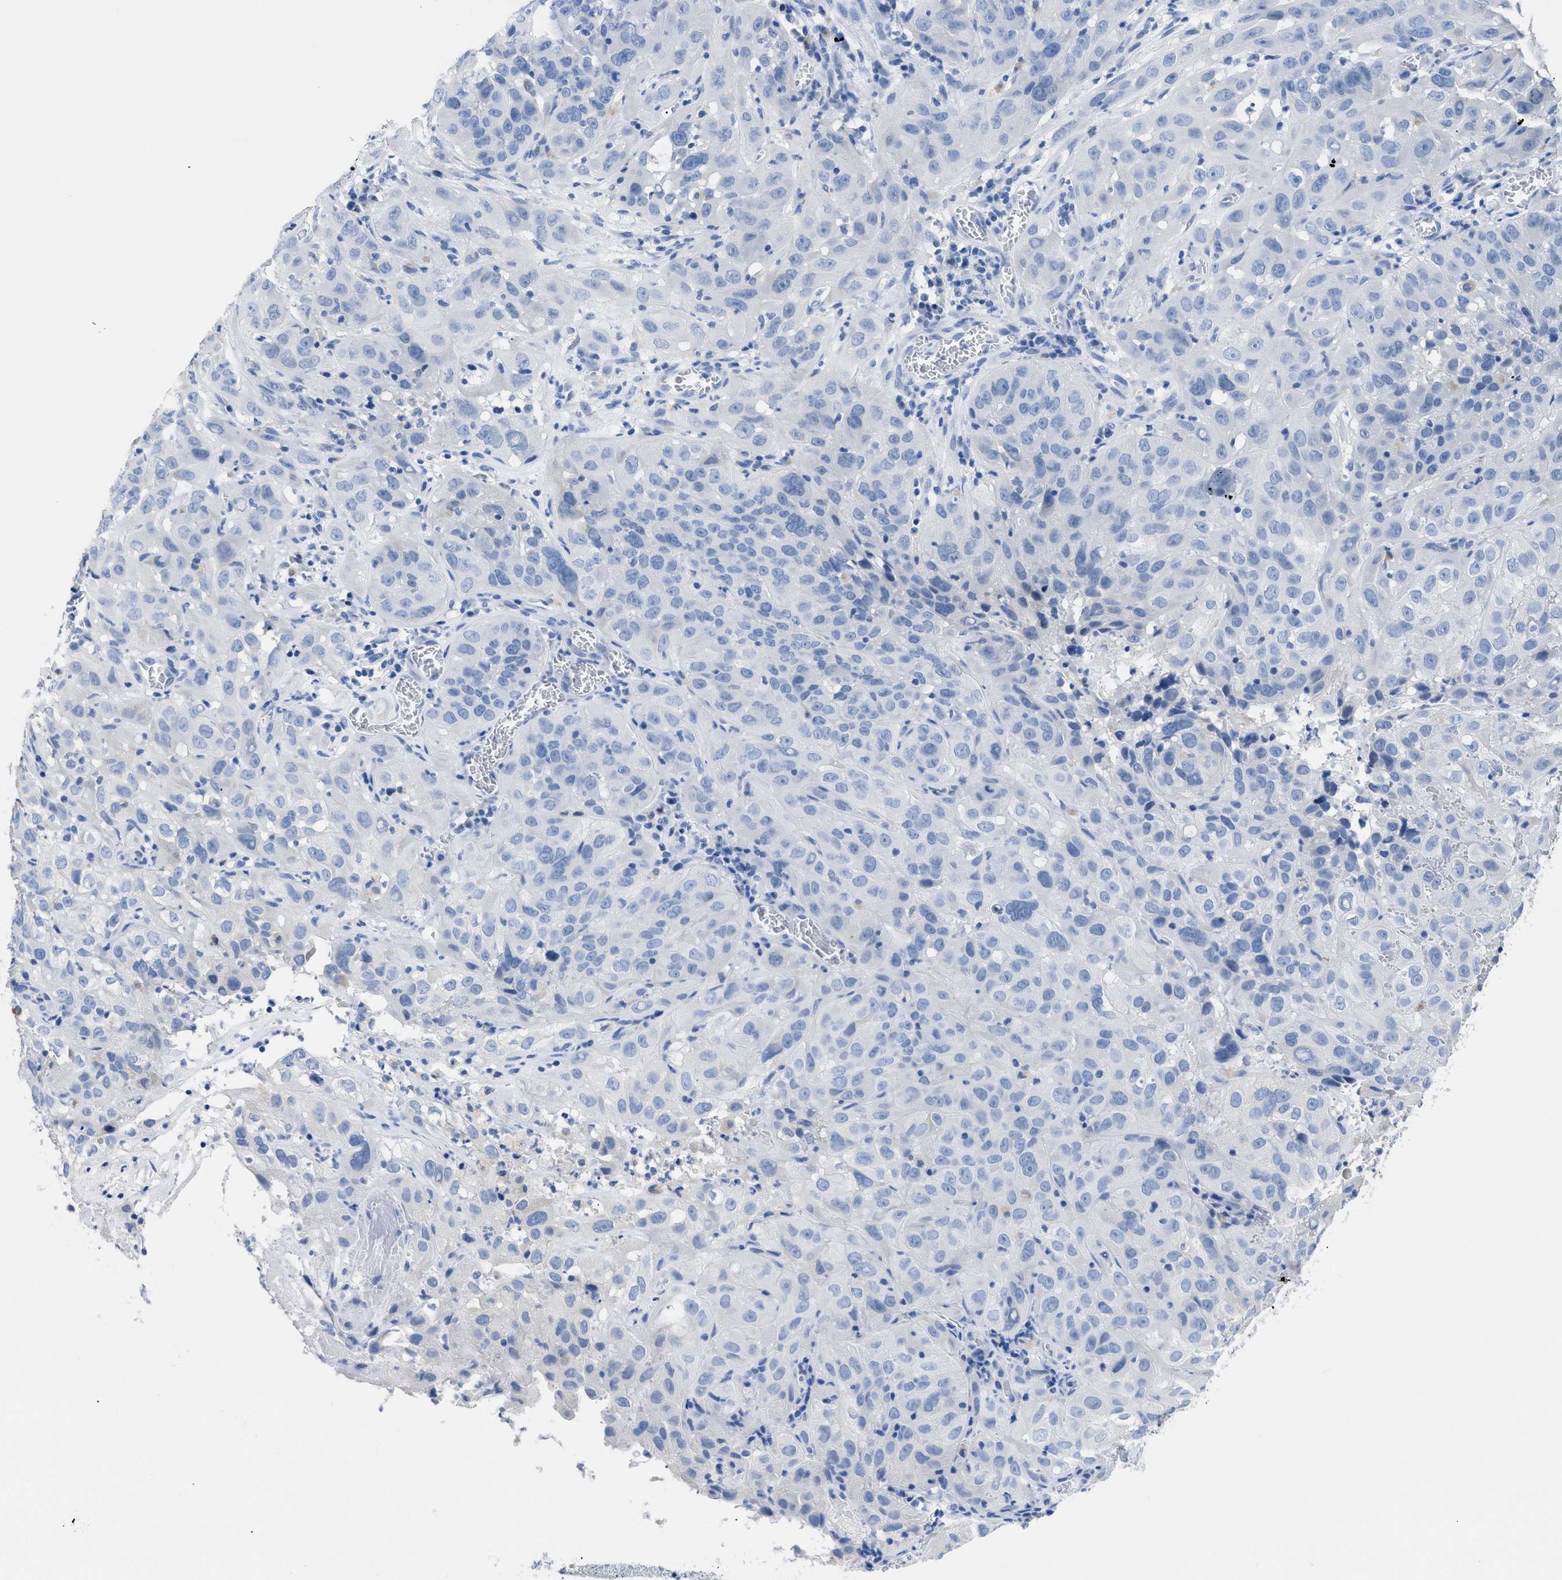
{"staining": {"intensity": "negative", "quantity": "none", "location": "none"}, "tissue": "cervical cancer", "cell_type": "Tumor cells", "image_type": "cancer", "snomed": [{"axis": "morphology", "description": "Squamous cell carcinoma, NOS"}, {"axis": "topography", "description": "Cervix"}], "caption": "Human squamous cell carcinoma (cervical) stained for a protein using immunohistochemistry (IHC) demonstrates no staining in tumor cells.", "gene": "APOBEC2", "patient": {"sex": "female", "age": 32}}